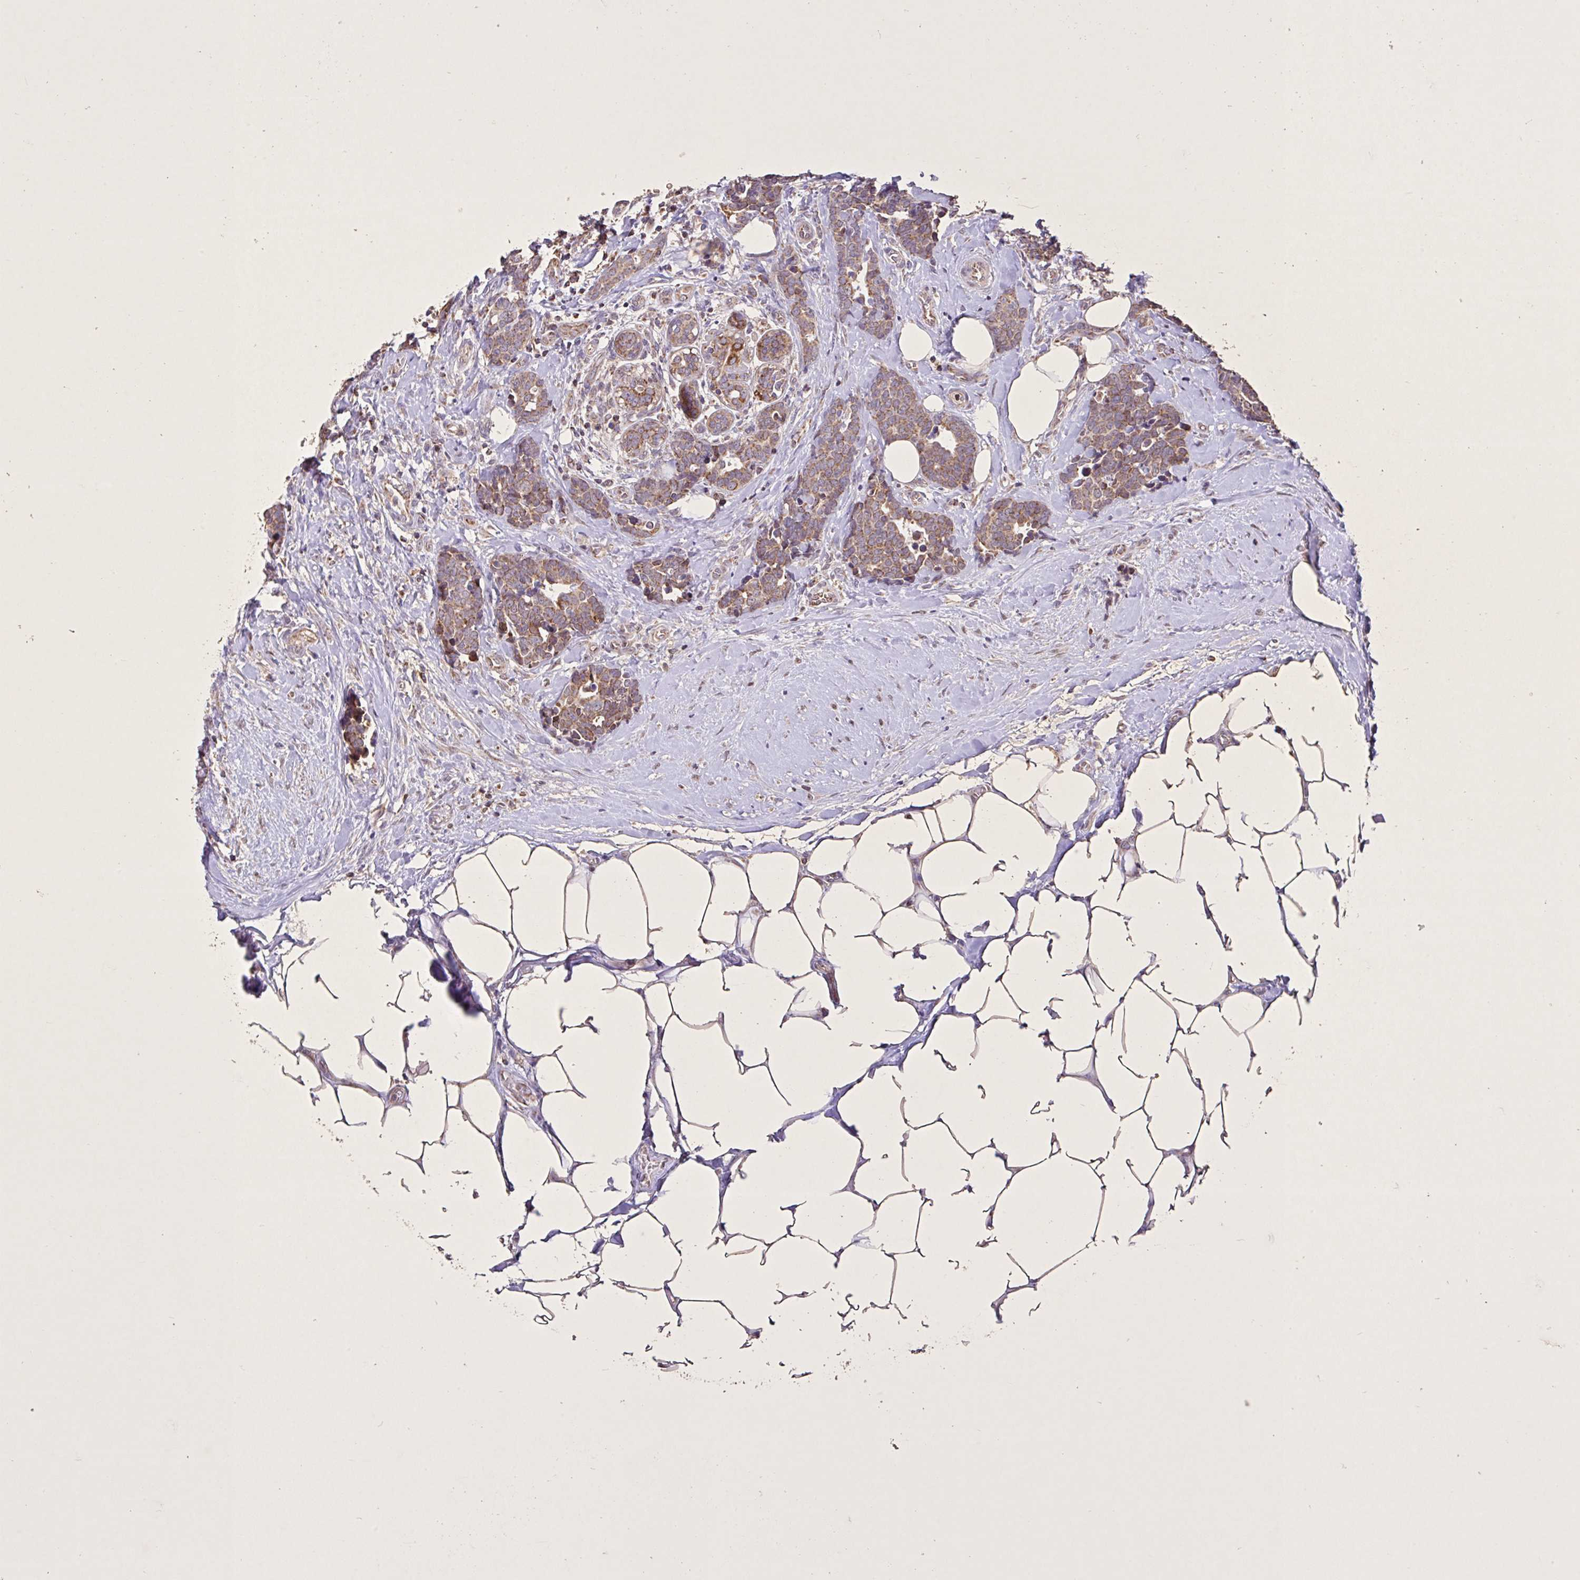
{"staining": {"intensity": "moderate", "quantity": ">75%", "location": "cytoplasmic/membranous"}, "tissue": "breast cancer", "cell_type": "Tumor cells", "image_type": "cancer", "snomed": [{"axis": "morphology", "description": "Duct carcinoma"}, {"axis": "topography", "description": "Breast"}], "caption": "IHC (DAB) staining of human breast cancer (intraductal carcinoma) displays moderate cytoplasmic/membranous protein staining in approximately >75% of tumor cells.", "gene": "AGK", "patient": {"sex": "female", "age": 71}}